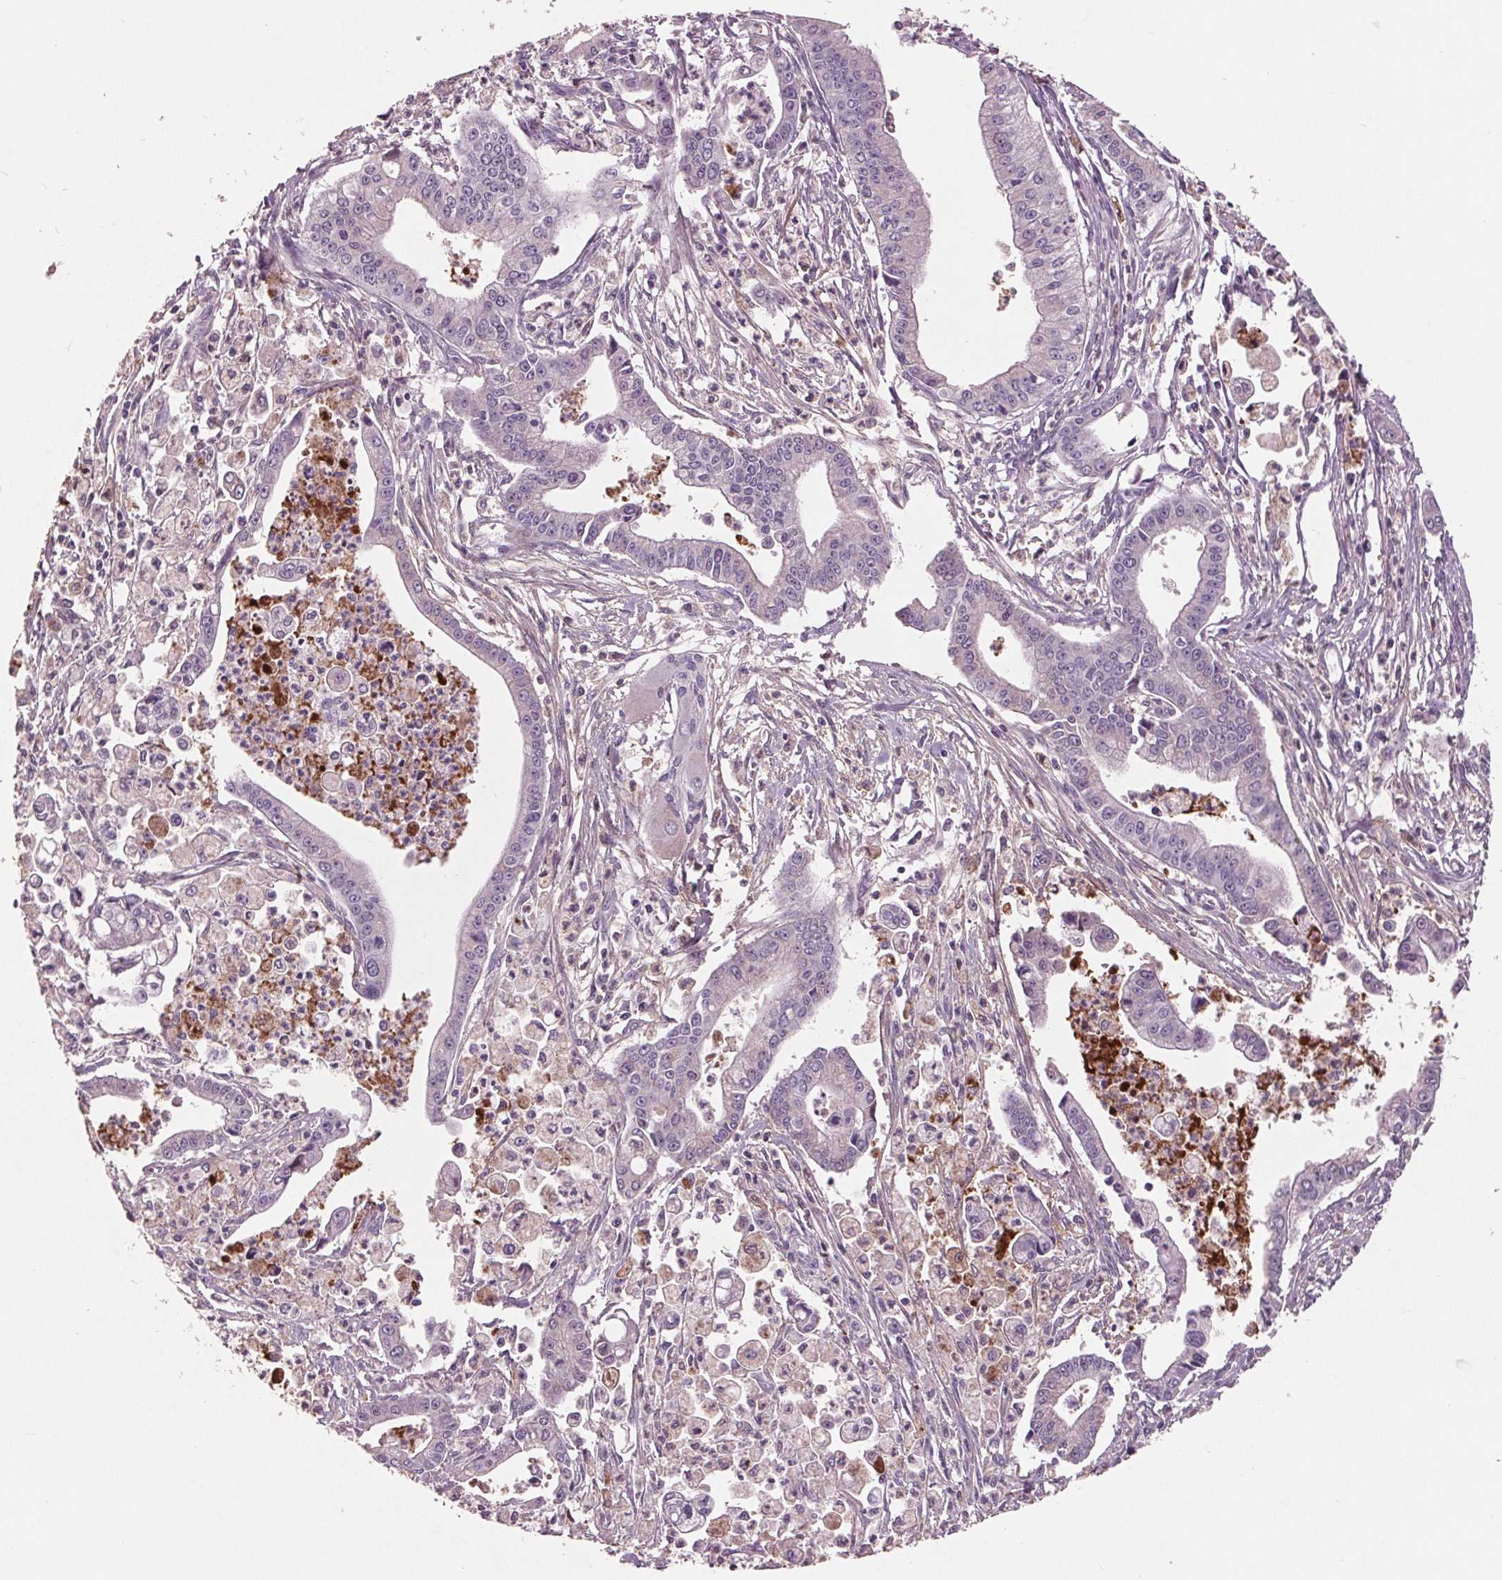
{"staining": {"intensity": "weak", "quantity": "<25%", "location": "cytoplasmic/membranous"}, "tissue": "pancreatic cancer", "cell_type": "Tumor cells", "image_type": "cancer", "snomed": [{"axis": "morphology", "description": "Adenocarcinoma, NOS"}, {"axis": "topography", "description": "Pancreas"}], "caption": "Photomicrograph shows no protein expression in tumor cells of pancreatic cancer tissue.", "gene": "C6", "patient": {"sex": "female", "age": 65}}